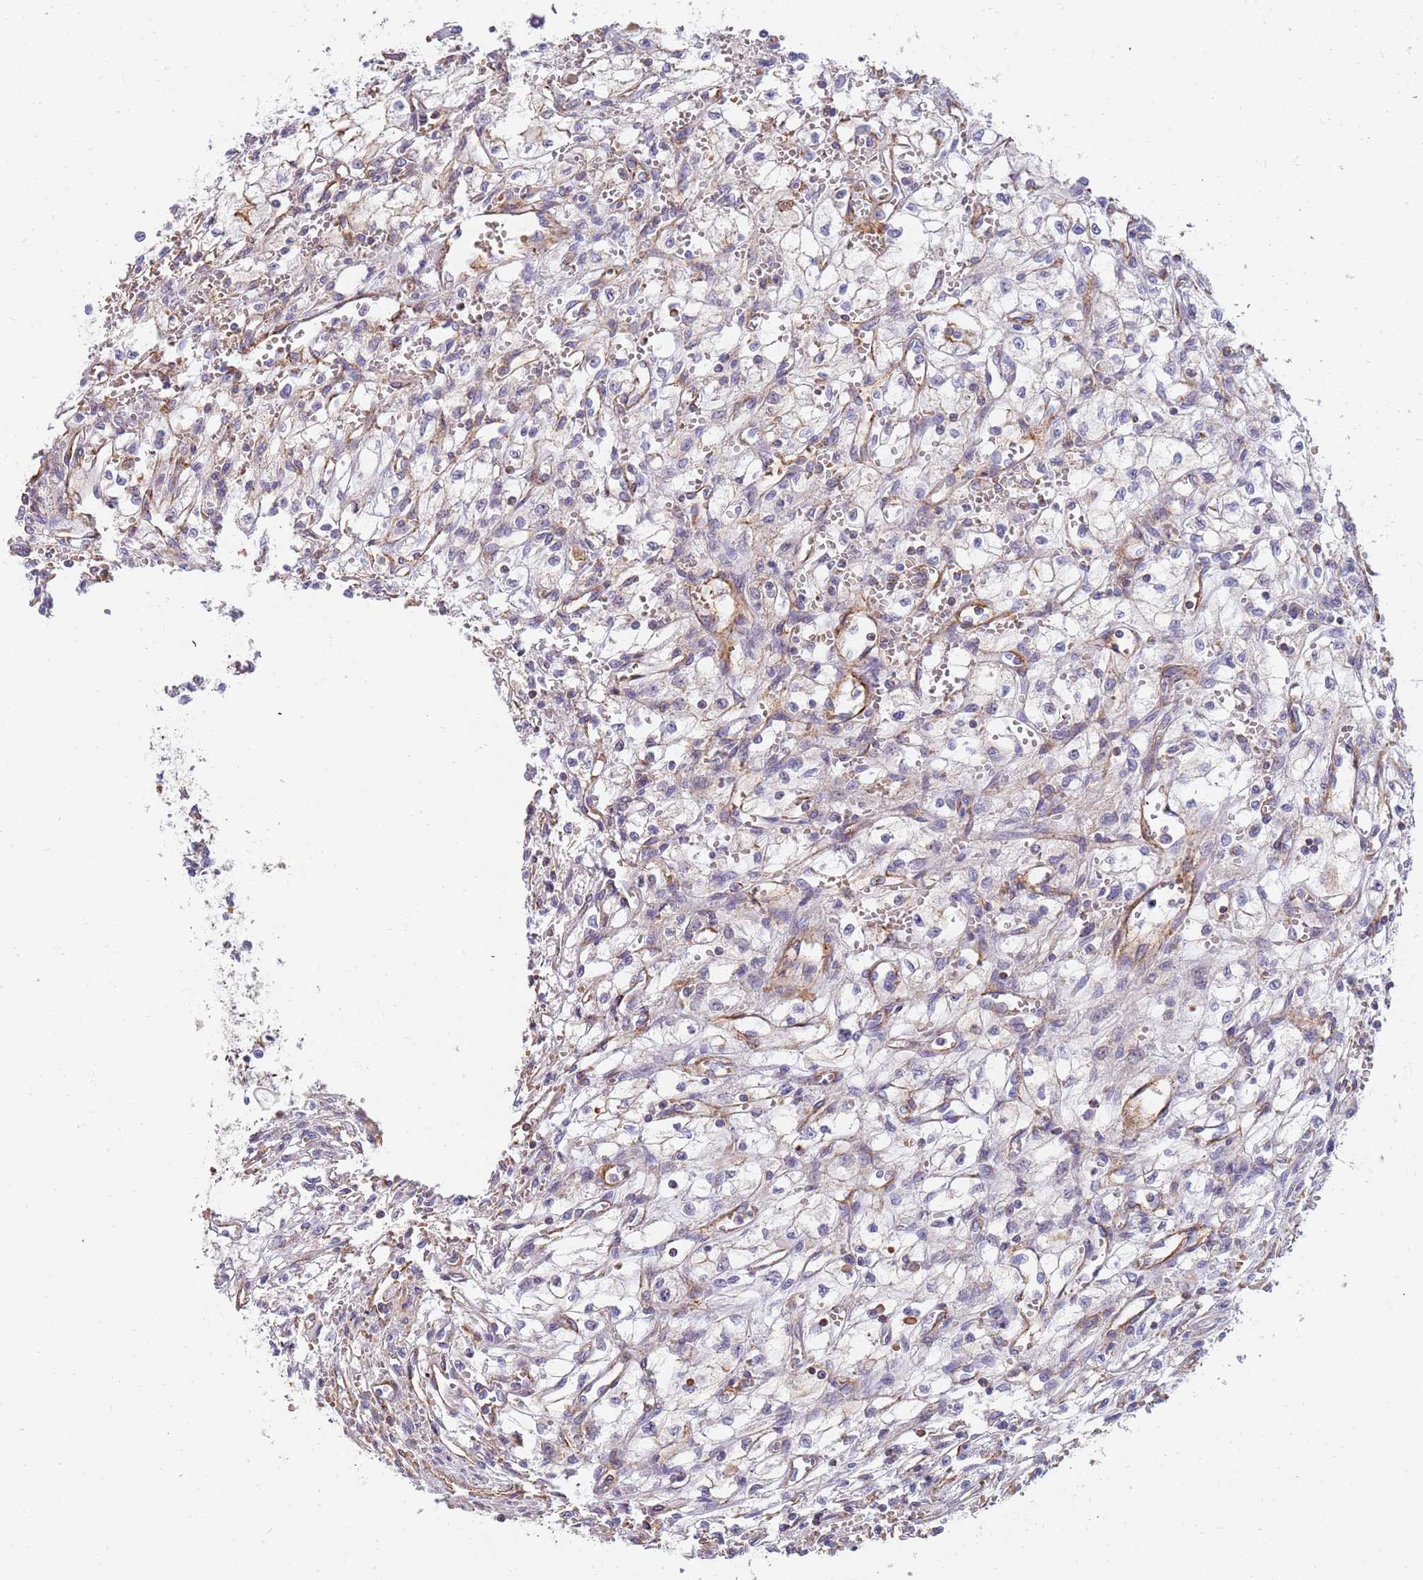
{"staining": {"intensity": "negative", "quantity": "none", "location": "none"}, "tissue": "renal cancer", "cell_type": "Tumor cells", "image_type": "cancer", "snomed": [{"axis": "morphology", "description": "Adenocarcinoma, NOS"}, {"axis": "topography", "description": "Kidney"}], "caption": "High power microscopy image of an IHC image of renal cancer (adenocarcinoma), revealing no significant positivity in tumor cells.", "gene": "GFRAL", "patient": {"sex": "male", "age": 59}}